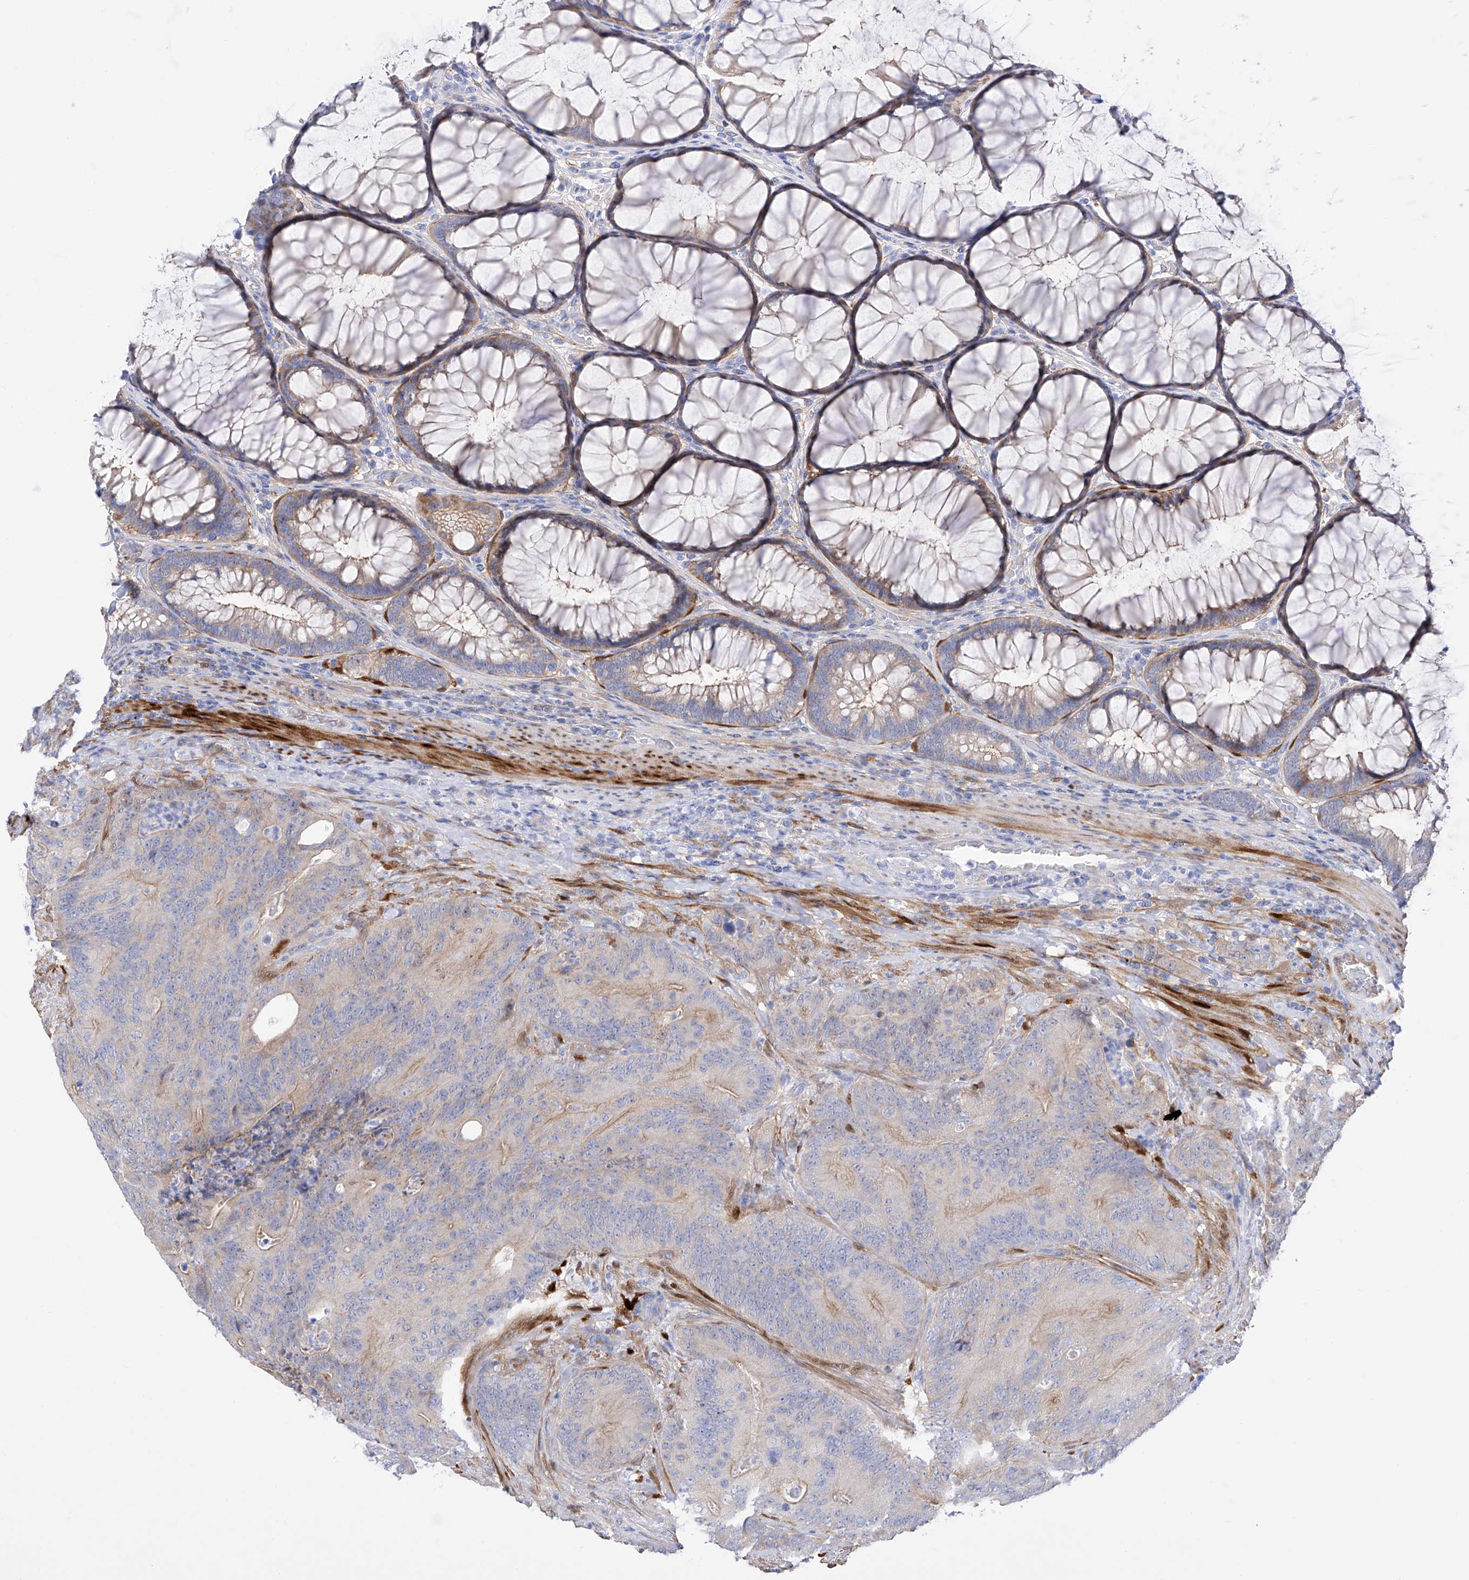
{"staining": {"intensity": "negative", "quantity": "none", "location": "none"}, "tissue": "colorectal cancer", "cell_type": "Tumor cells", "image_type": "cancer", "snomed": [{"axis": "morphology", "description": "Normal tissue, NOS"}, {"axis": "topography", "description": "Colon"}], "caption": "Colorectal cancer was stained to show a protein in brown. There is no significant positivity in tumor cells.", "gene": "TRPC7", "patient": {"sex": "female", "age": 82}}